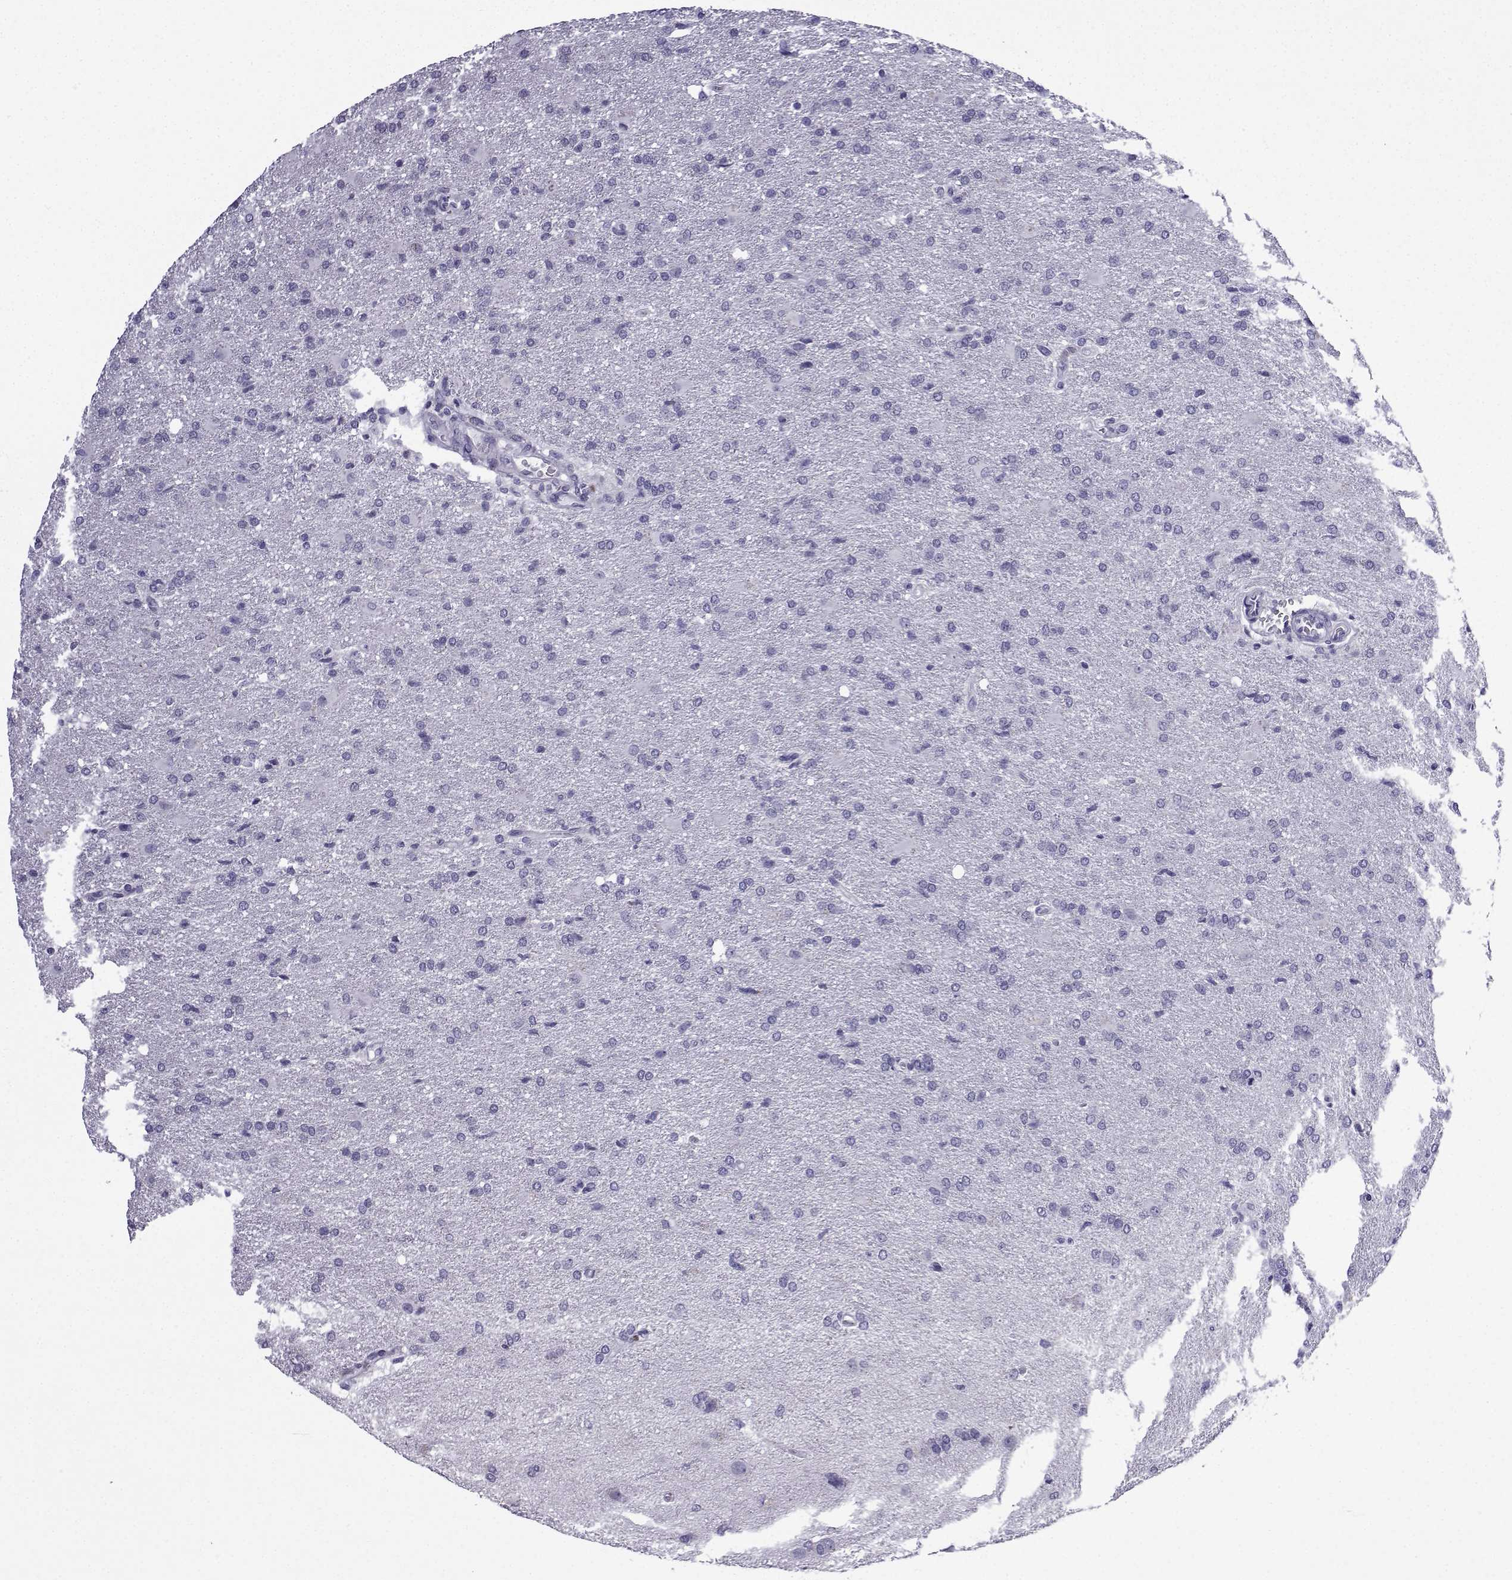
{"staining": {"intensity": "negative", "quantity": "none", "location": "none"}, "tissue": "glioma", "cell_type": "Tumor cells", "image_type": "cancer", "snomed": [{"axis": "morphology", "description": "Glioma, malignant, High grade"}, {"axis": "topography", "description": "Brain"}], "caption": "Immunohistochemistry (IHC) of human glioma demonstrates no staining in tumor cells.", "gene": "ACRBP", "patient": {"sex": "male", "age": 68}}